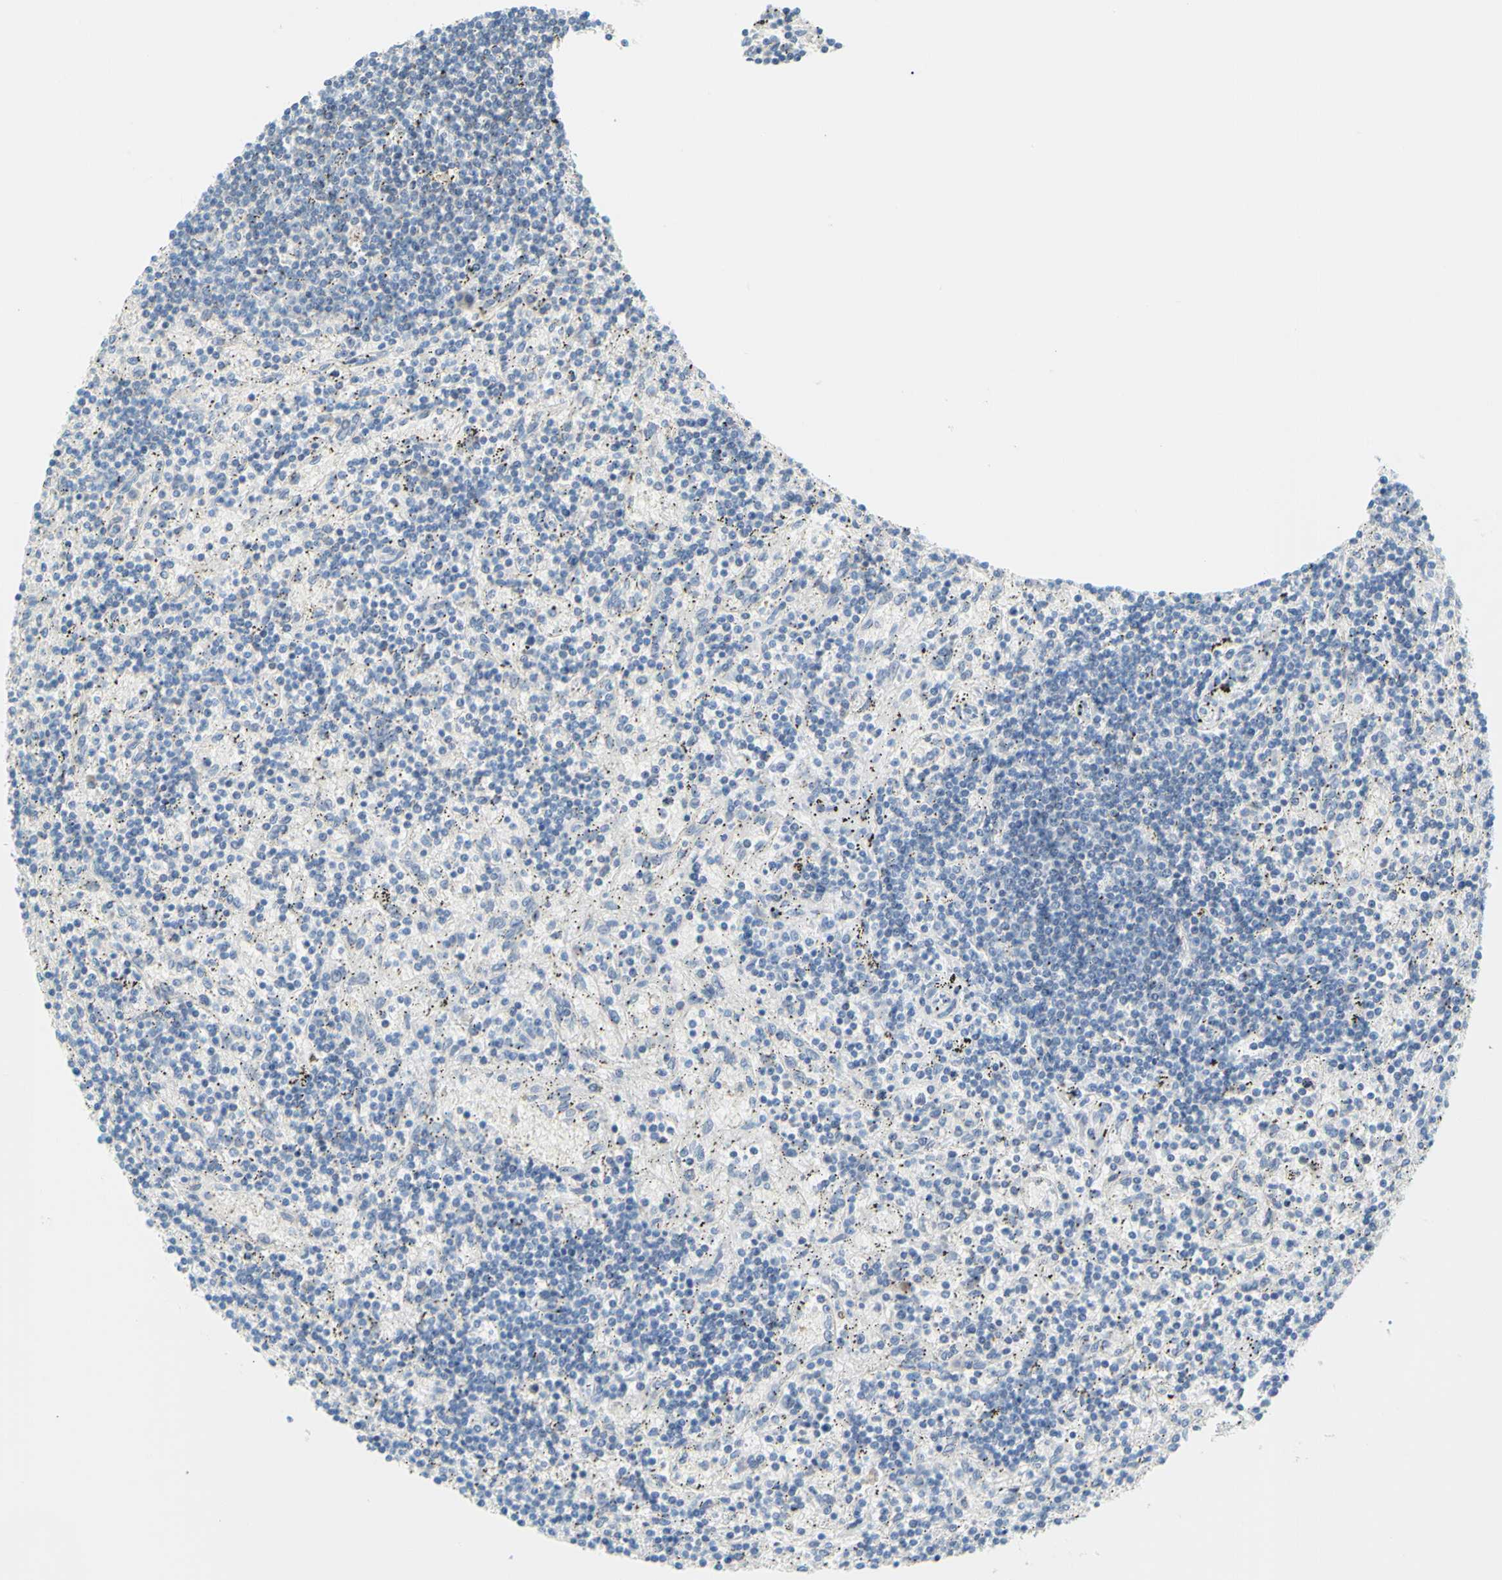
{"staining": {"intensity": "negative", "quantity": "none", "location": "none"}, "tissue": "lymphoma", "cell_type": "Tumor cells", "image_type": "cancer", "snomed": [{"axis": "morphology", "description": "Malignant lymphoma, non-Hodgkin's type, Low grade"}, {"axis": "topography", "description": "Spleen"}], "caption": "This is an immunohistochemistry photomicrograph of lymphoma. There is no expression in tumor cells.", "gene": "DCT", "patient": {"sex": "male", "age": 76}}